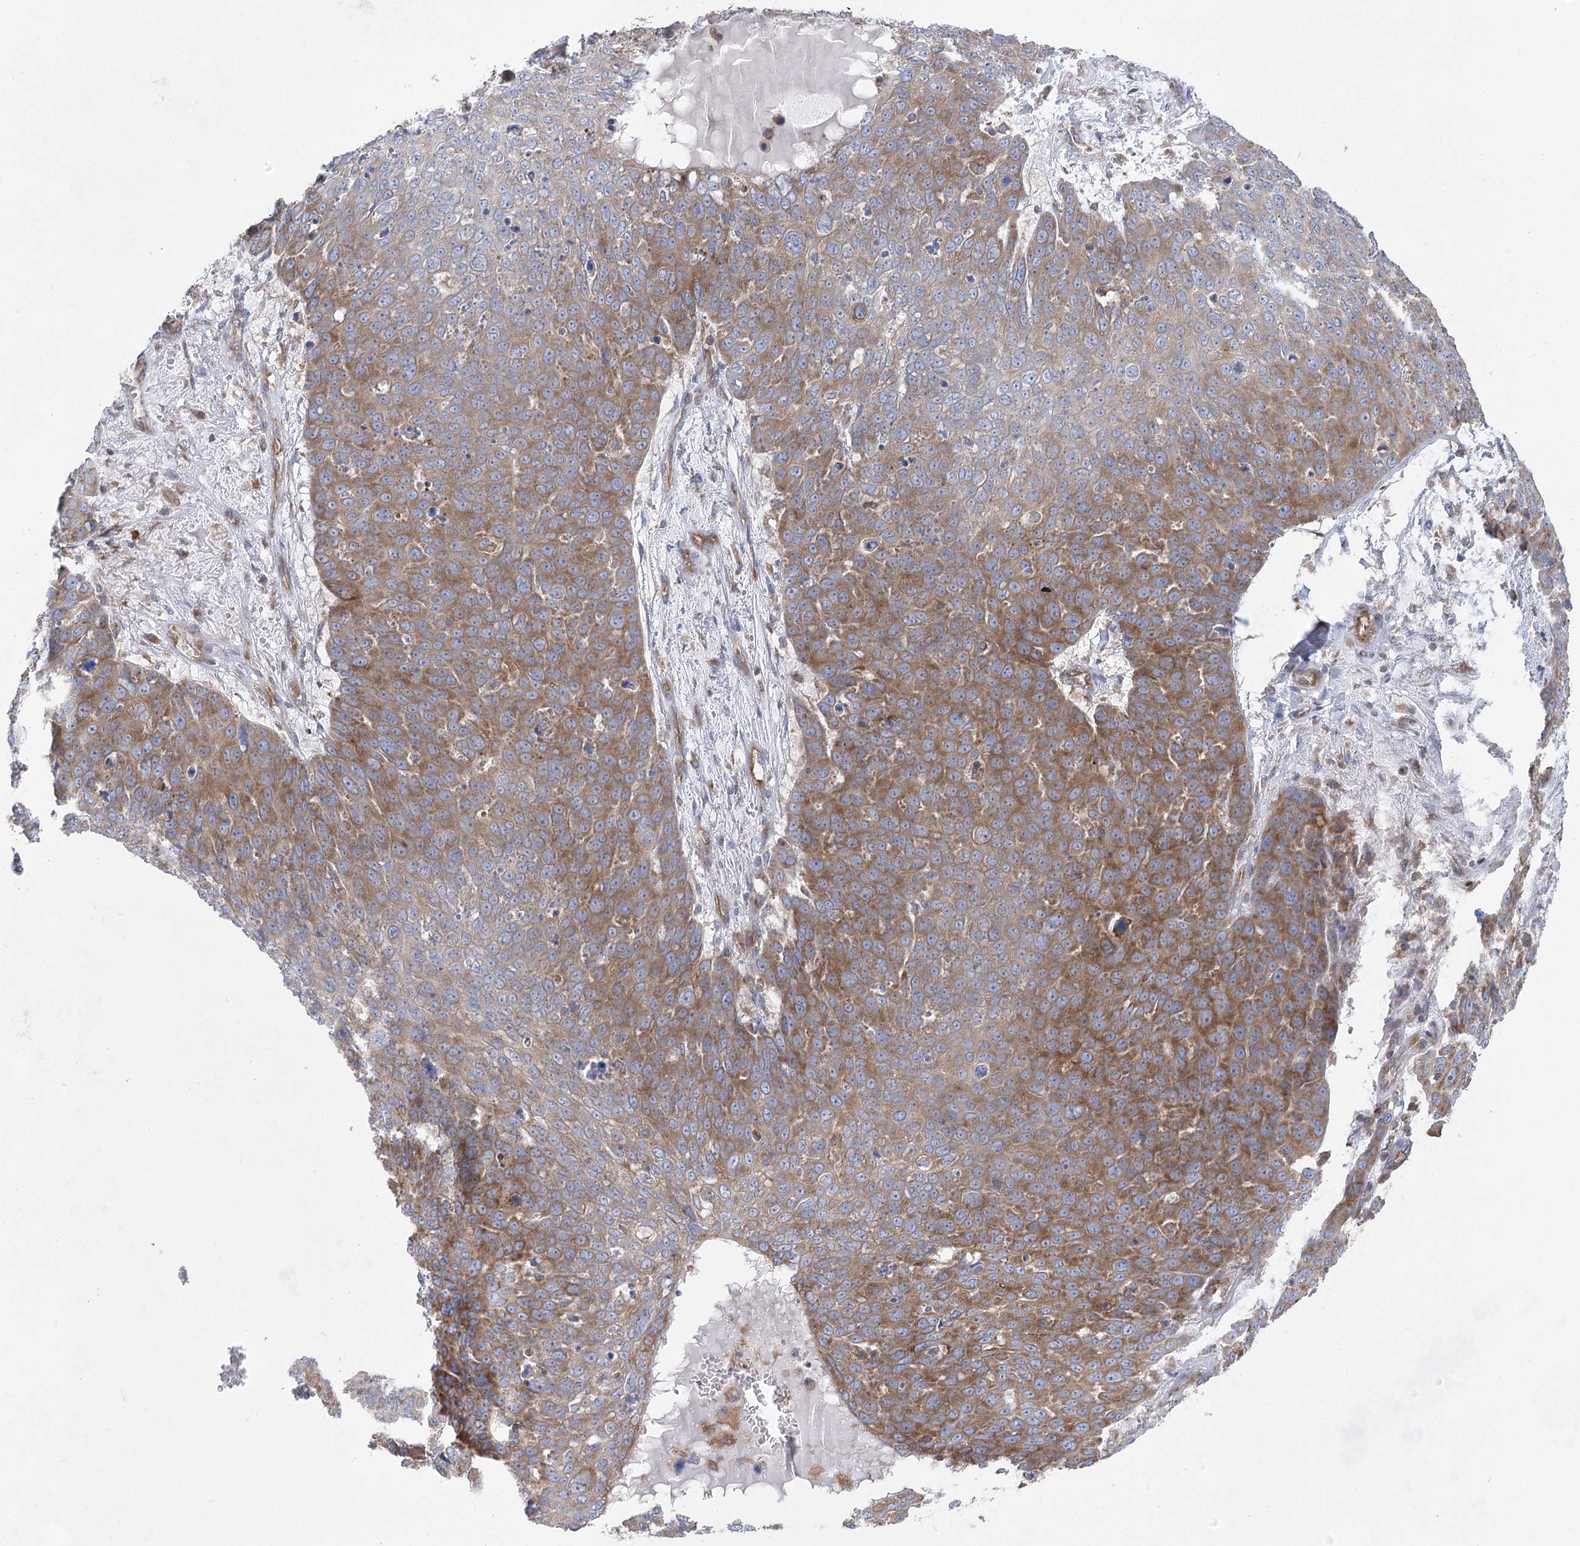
{"staining": {"intensity": "strong", "quantity": ">75%", "location": "cytoplasmic/membranous"}, "tissue": "skin cancer", "cell_type": "Tumor cells", "image_type": "cancer", "snomed": [{"axis": "morphology", "description": "Squamous cell carcinoma, NOS"}, {"axis": "topography", "description": "Skin"}], "caption": "Strong cytoplasmic/membranous expression for a protein is appreciated in approximately >75% of tumor cells of skin cancer (squamous cell carcinoma) using immunohistochemistry (IHC).", "gene": "EIF3A", "patient": {"sex": "male", "age": 71}}